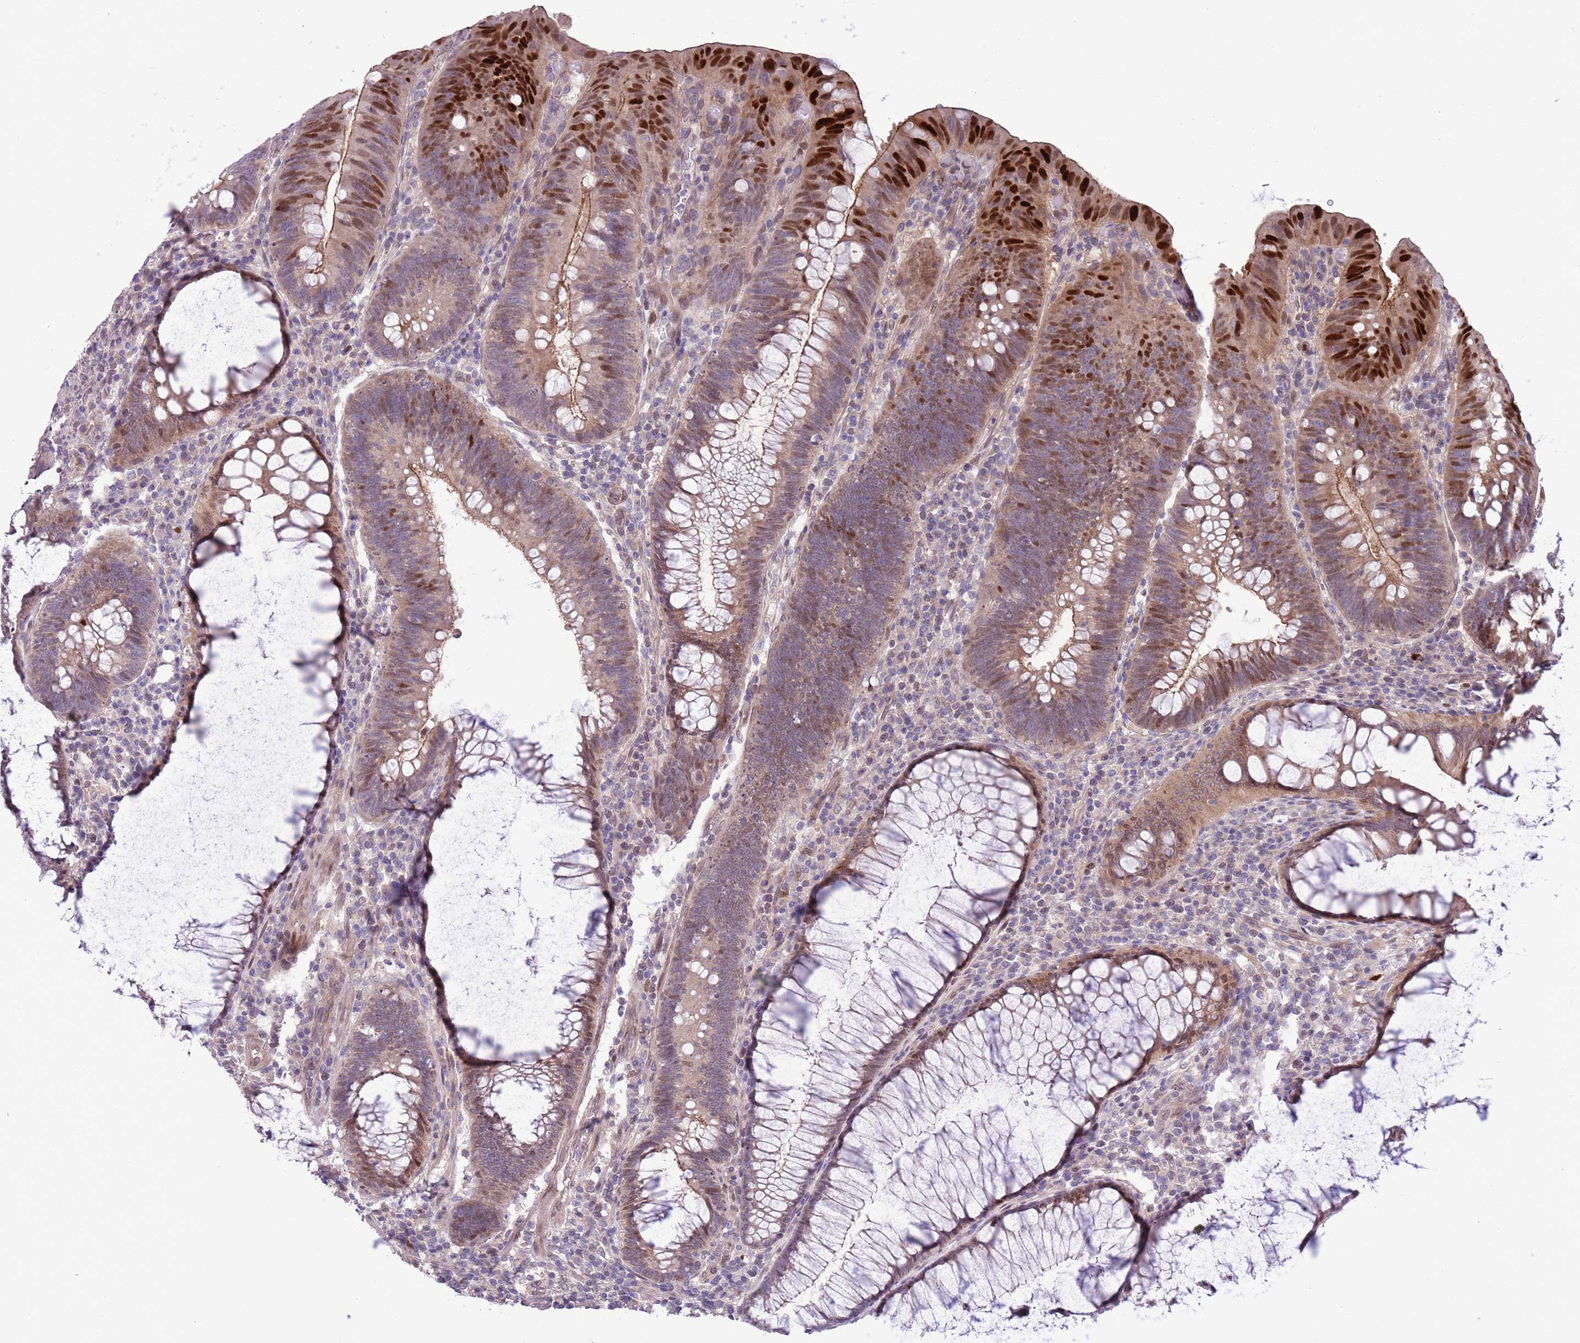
{"staining": {"intensity": "strong", "quantity": "<25%", "location": "cytoplasmic/membranous,nuclear"}, "tissue": "colorectal cancer", "cell_type": "Tumor cells", "image_type": "cancer", "snomed": [{"axis": "morphology", "description": "Adenocarcinoma, NOS"}, {"axis": "topography", "description": "Rectum"}], "caption": "Brown immunohistochemical staining in colorectal adenocarcinoma displays strong cytoplasmic/membranous and nuclear positivity in approximately <25% of tumor cells.", "gene": "CCND2", "patient": {"sex": "female", "age": 75}}